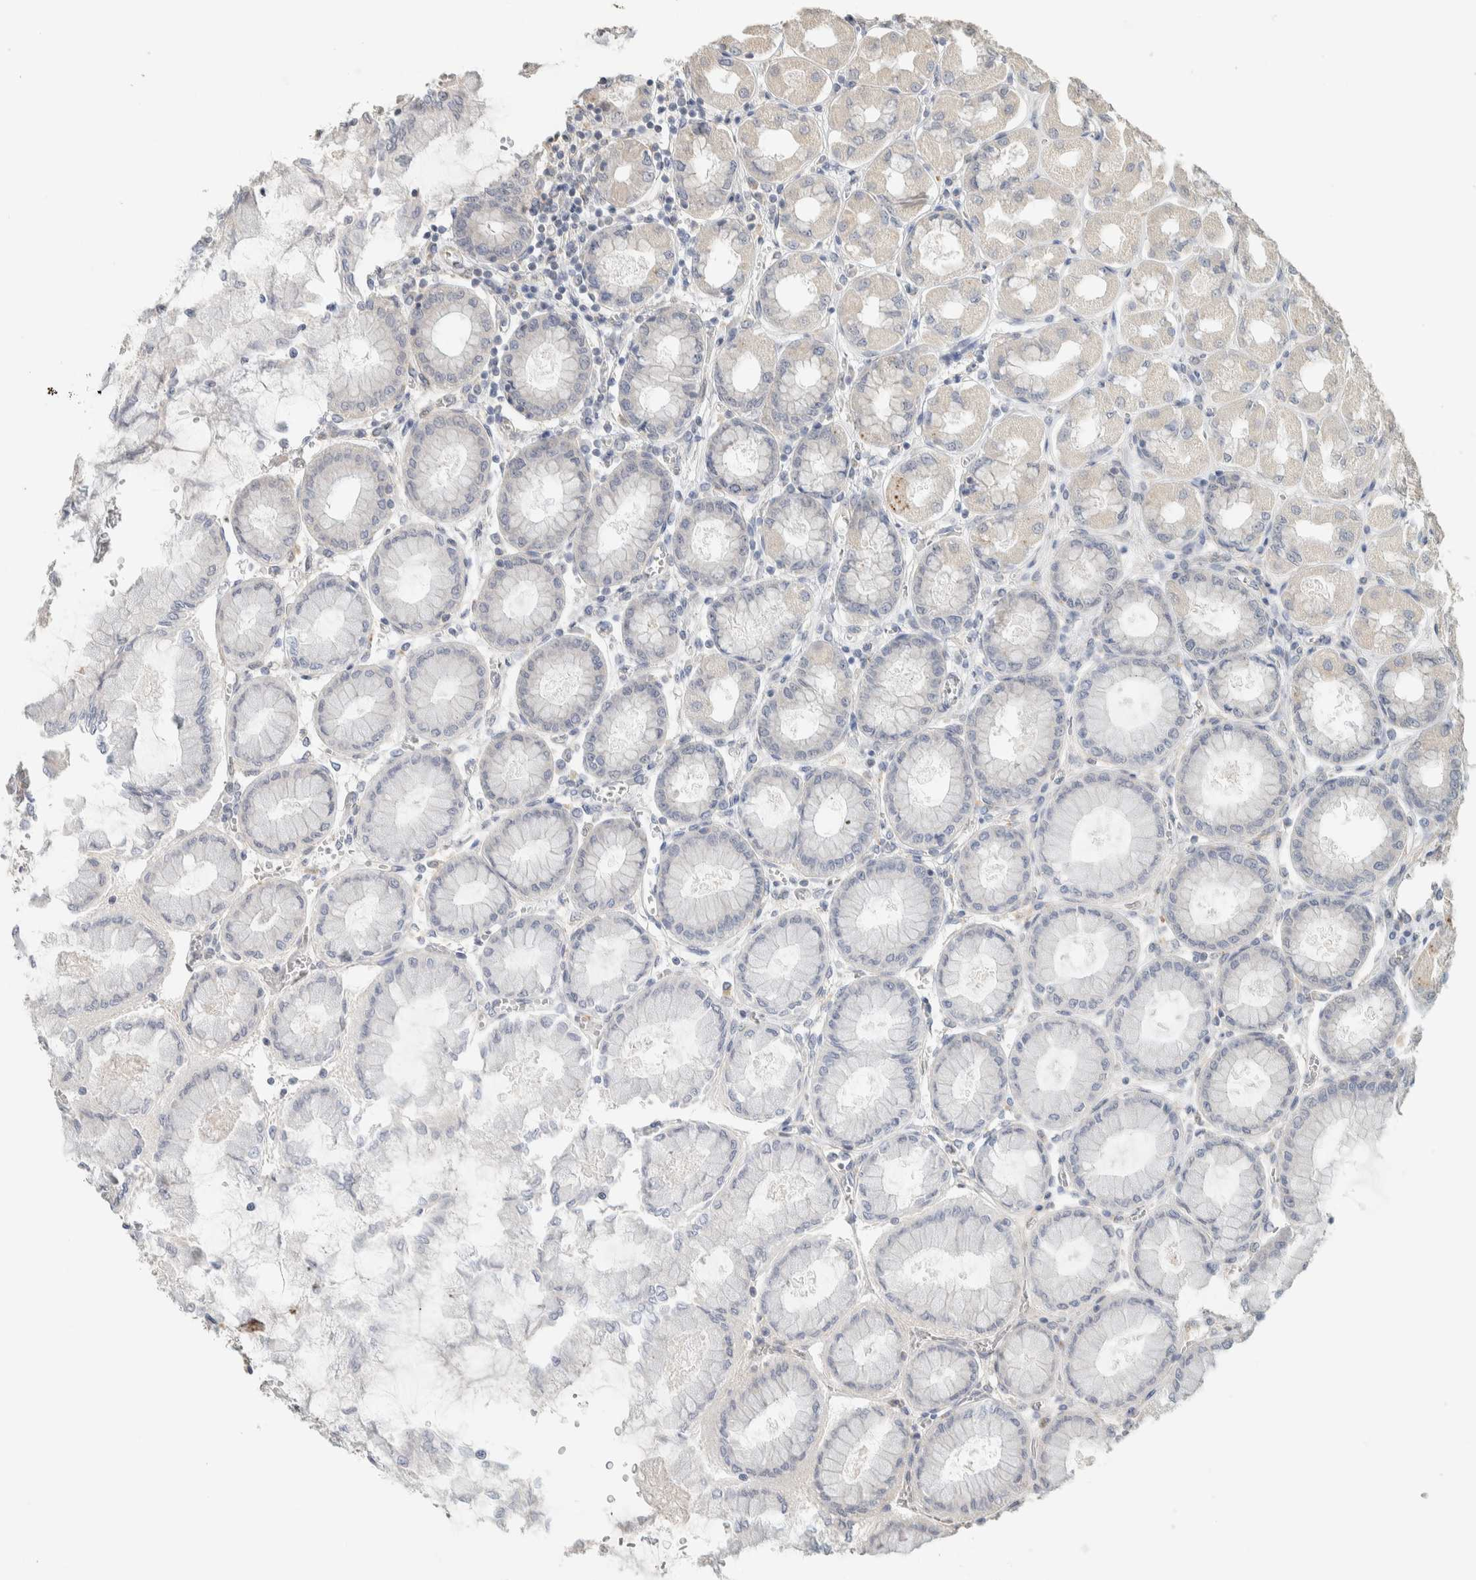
{"staining": {"intensity": "negative", "quantity": "none", "location": "none"}, "tissue": "stomach", "cell_type": "Glandular cells", "image_type": "normal", "snomed": [{"axis": "morphology", "description": "Normal tissue, NOS"}, {"axis": "topography", "description": "Stomach, upper"}], "caption": "An image of stomach stained for a protein demonstrates no brown staining in glandular cells.", "gene": "PDE7B", "patient": {"sex": "female", "age": 56}}